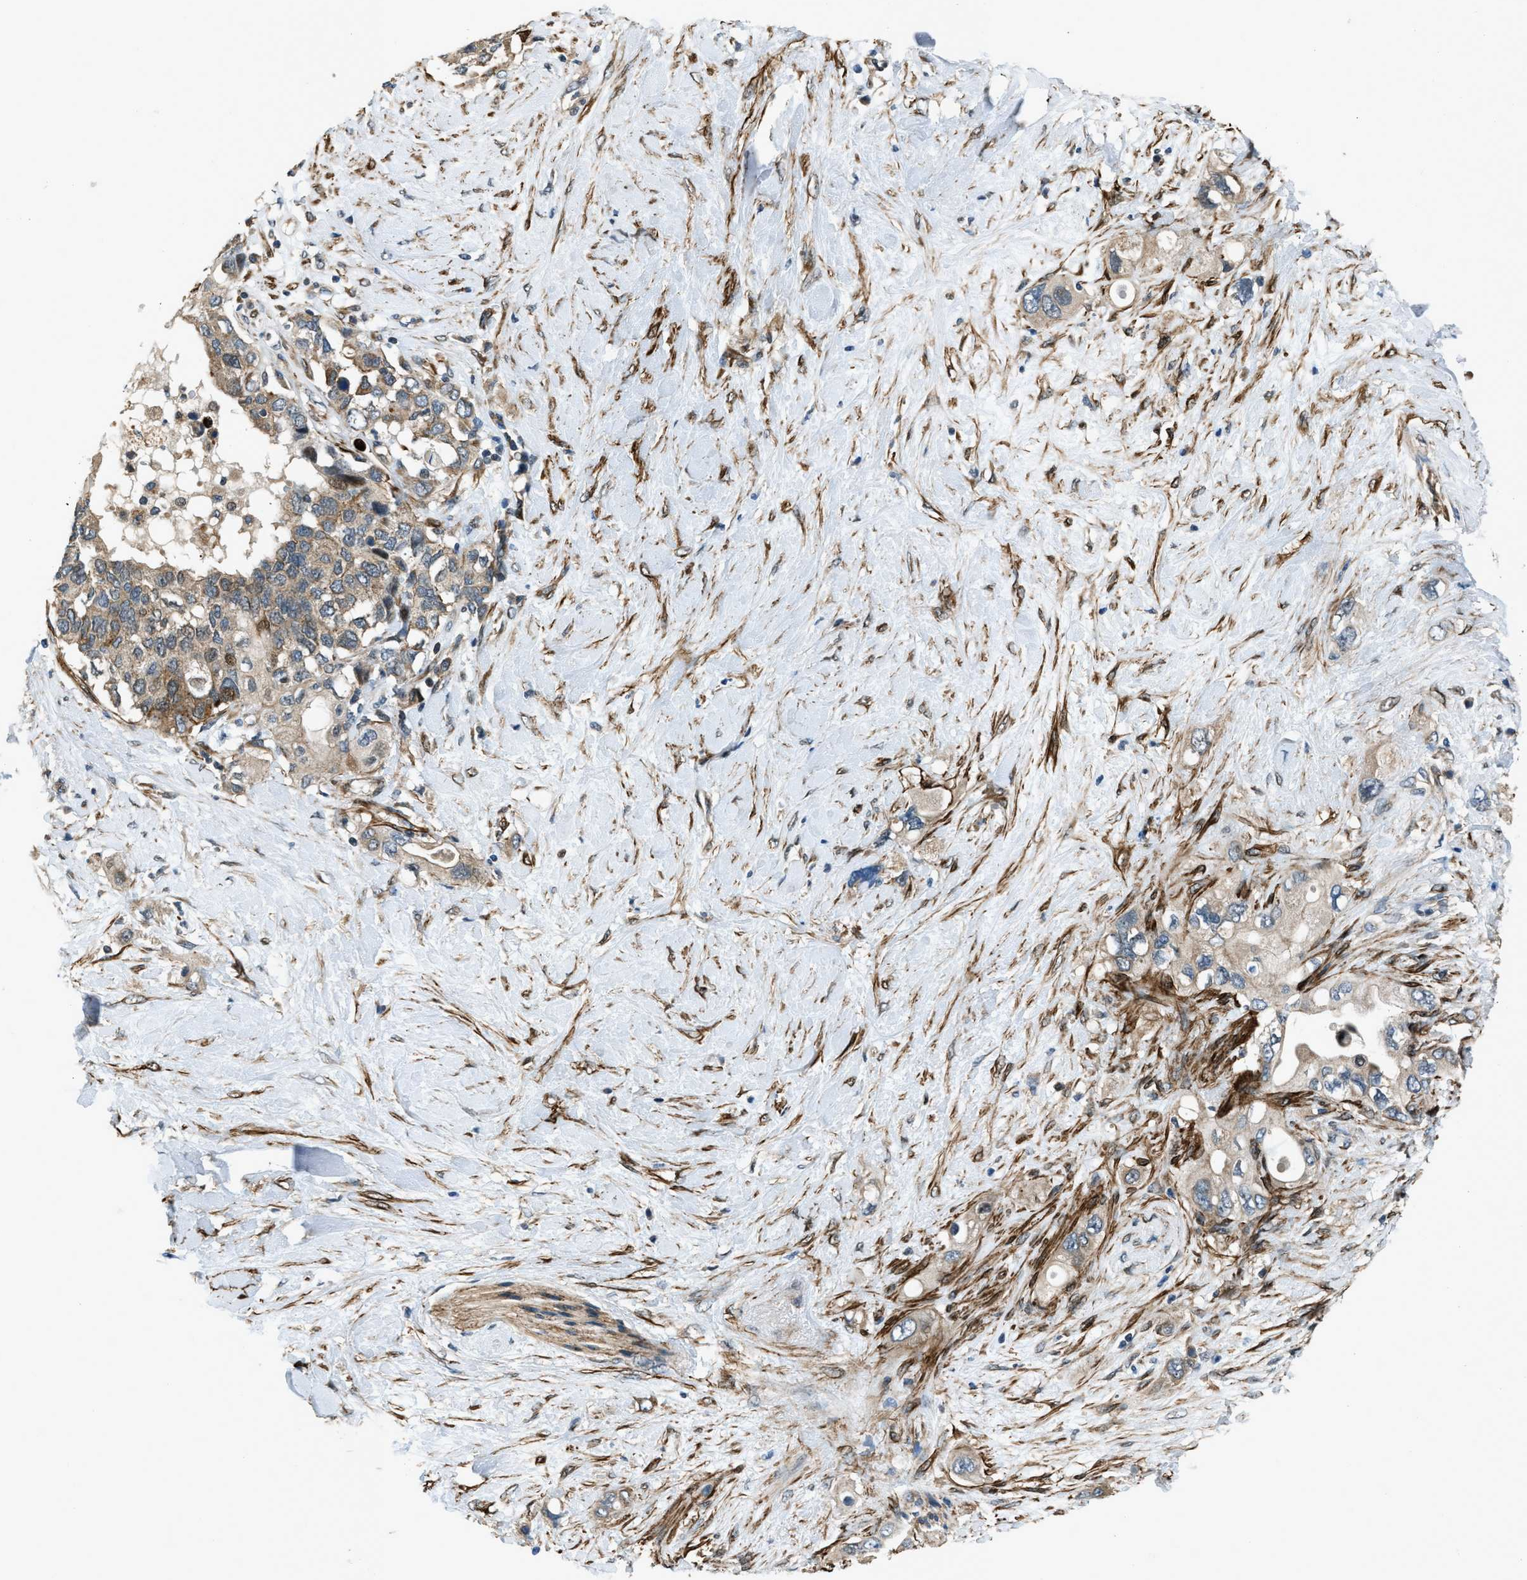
{"staining": {"intensity": "moderate", "quantity": "25%-75%", "location": "cytoplasmic/membranous"}, "tissue": "pancreatic cancer", "cell_type": "Tumor cells", "image_type": "cancer", "snomed": [{"axis": "morphology", "description": "Adenocarcinoma, NOS"}, {"axis": "topography", "description": "Pancreas"}], "caption": "Immunohistochemical staining of pancreatic adenocarcinoma displays moderate cytoplasmic/membranous protein expression in about 25%-75% of tumor cells. The staining was performed using DAB (3,3'-diaminobenzidine) to visualize the protein expression in brown, while the nuclei were stained in blue with hematoxylin (Magnification: 20x).", "gene": "NUDCD3", "patient": {"sex": "female", "age": 56}}